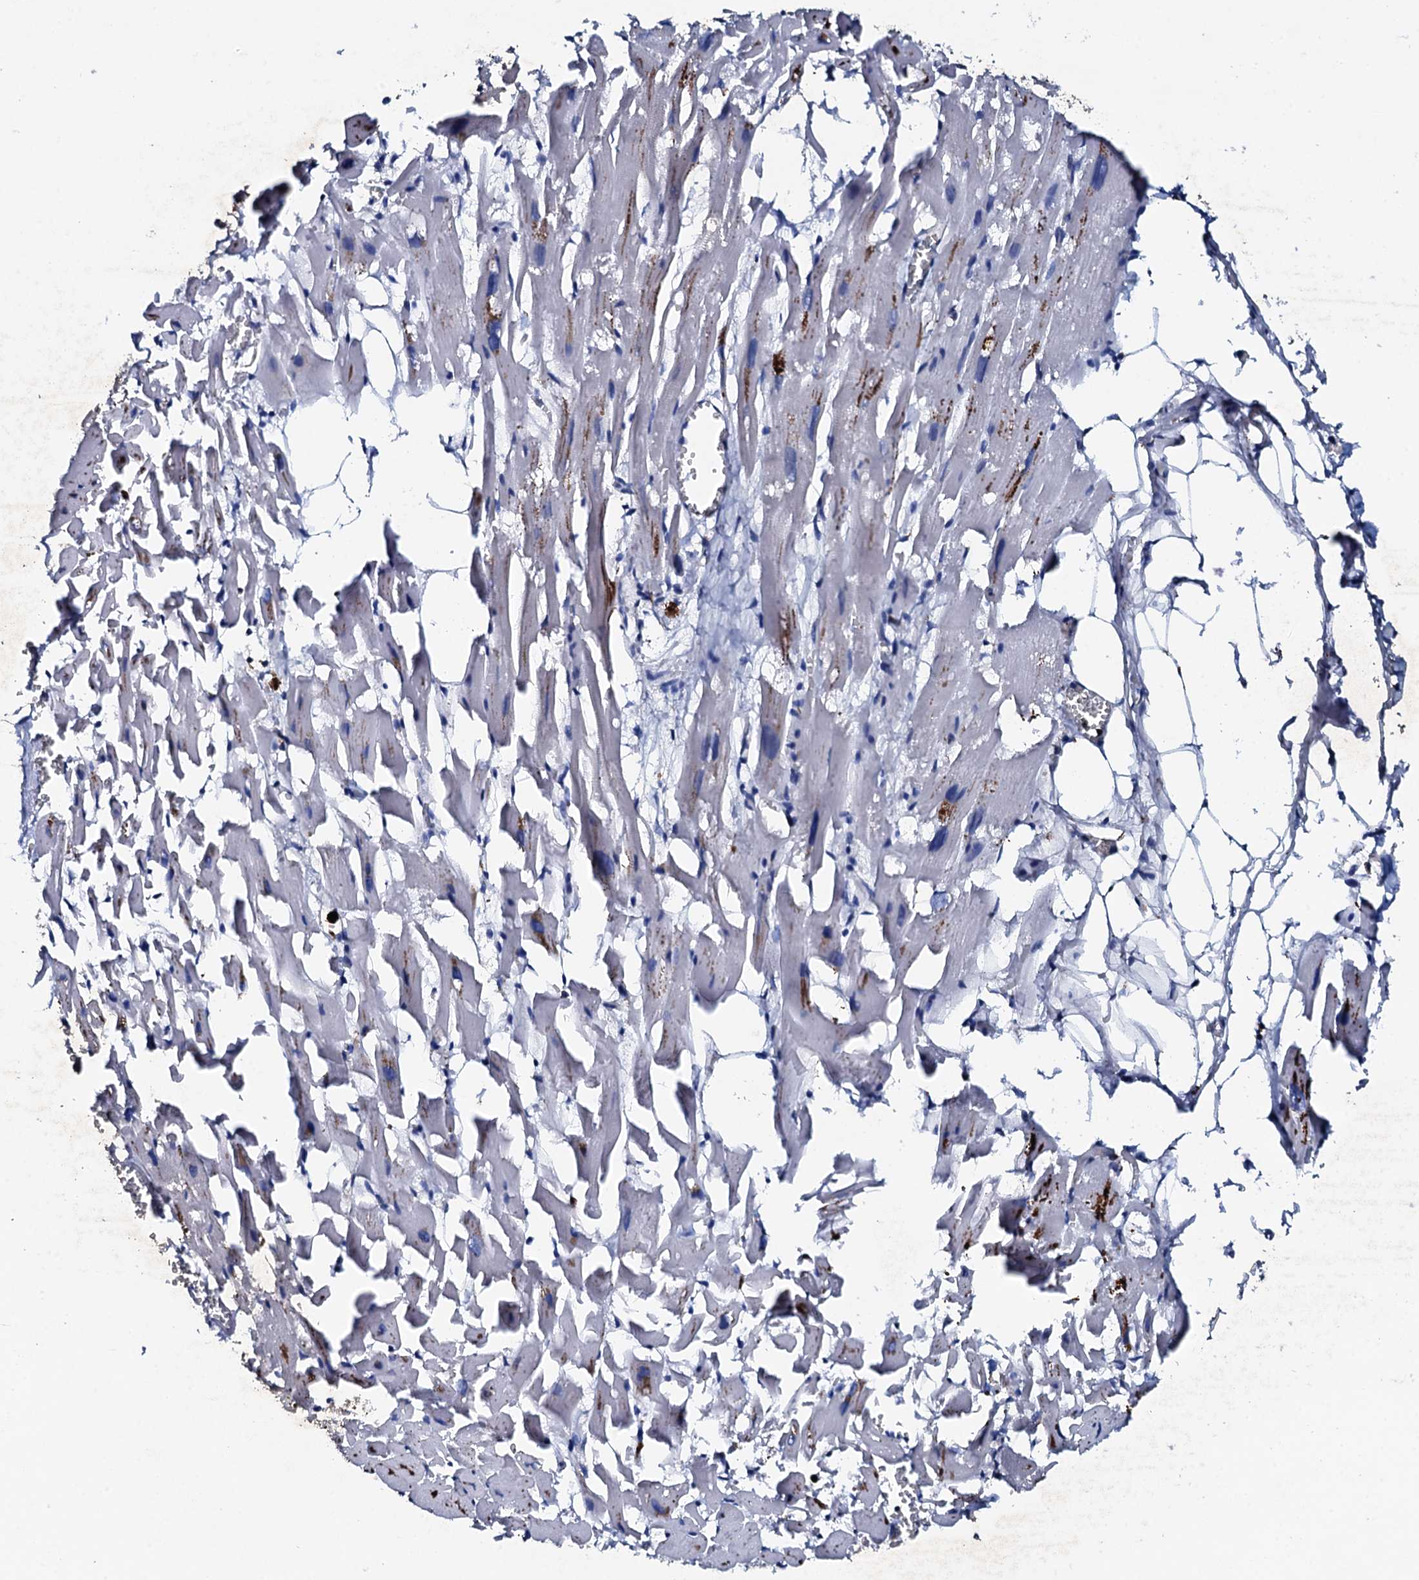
{"staining": {"intensity": "negative", "quantity": "none", "location": "none"}, "tissue": "heart muscle", "cell_type": "Cardiomyocytes", "image_type": "normal", "snomed": [{"axis": "morphology", "description": "Normal tissue, NOS"}, {"axis": "topography", "description": "Heart"}], "caption": "Immunohistochemistry micrograph of normal human heart muscle stained for a protein (brown), which displays no staining in cardiomyocytes.", "gene": "MS4A4E", "patient": {"sex": "female", "age": 64}}